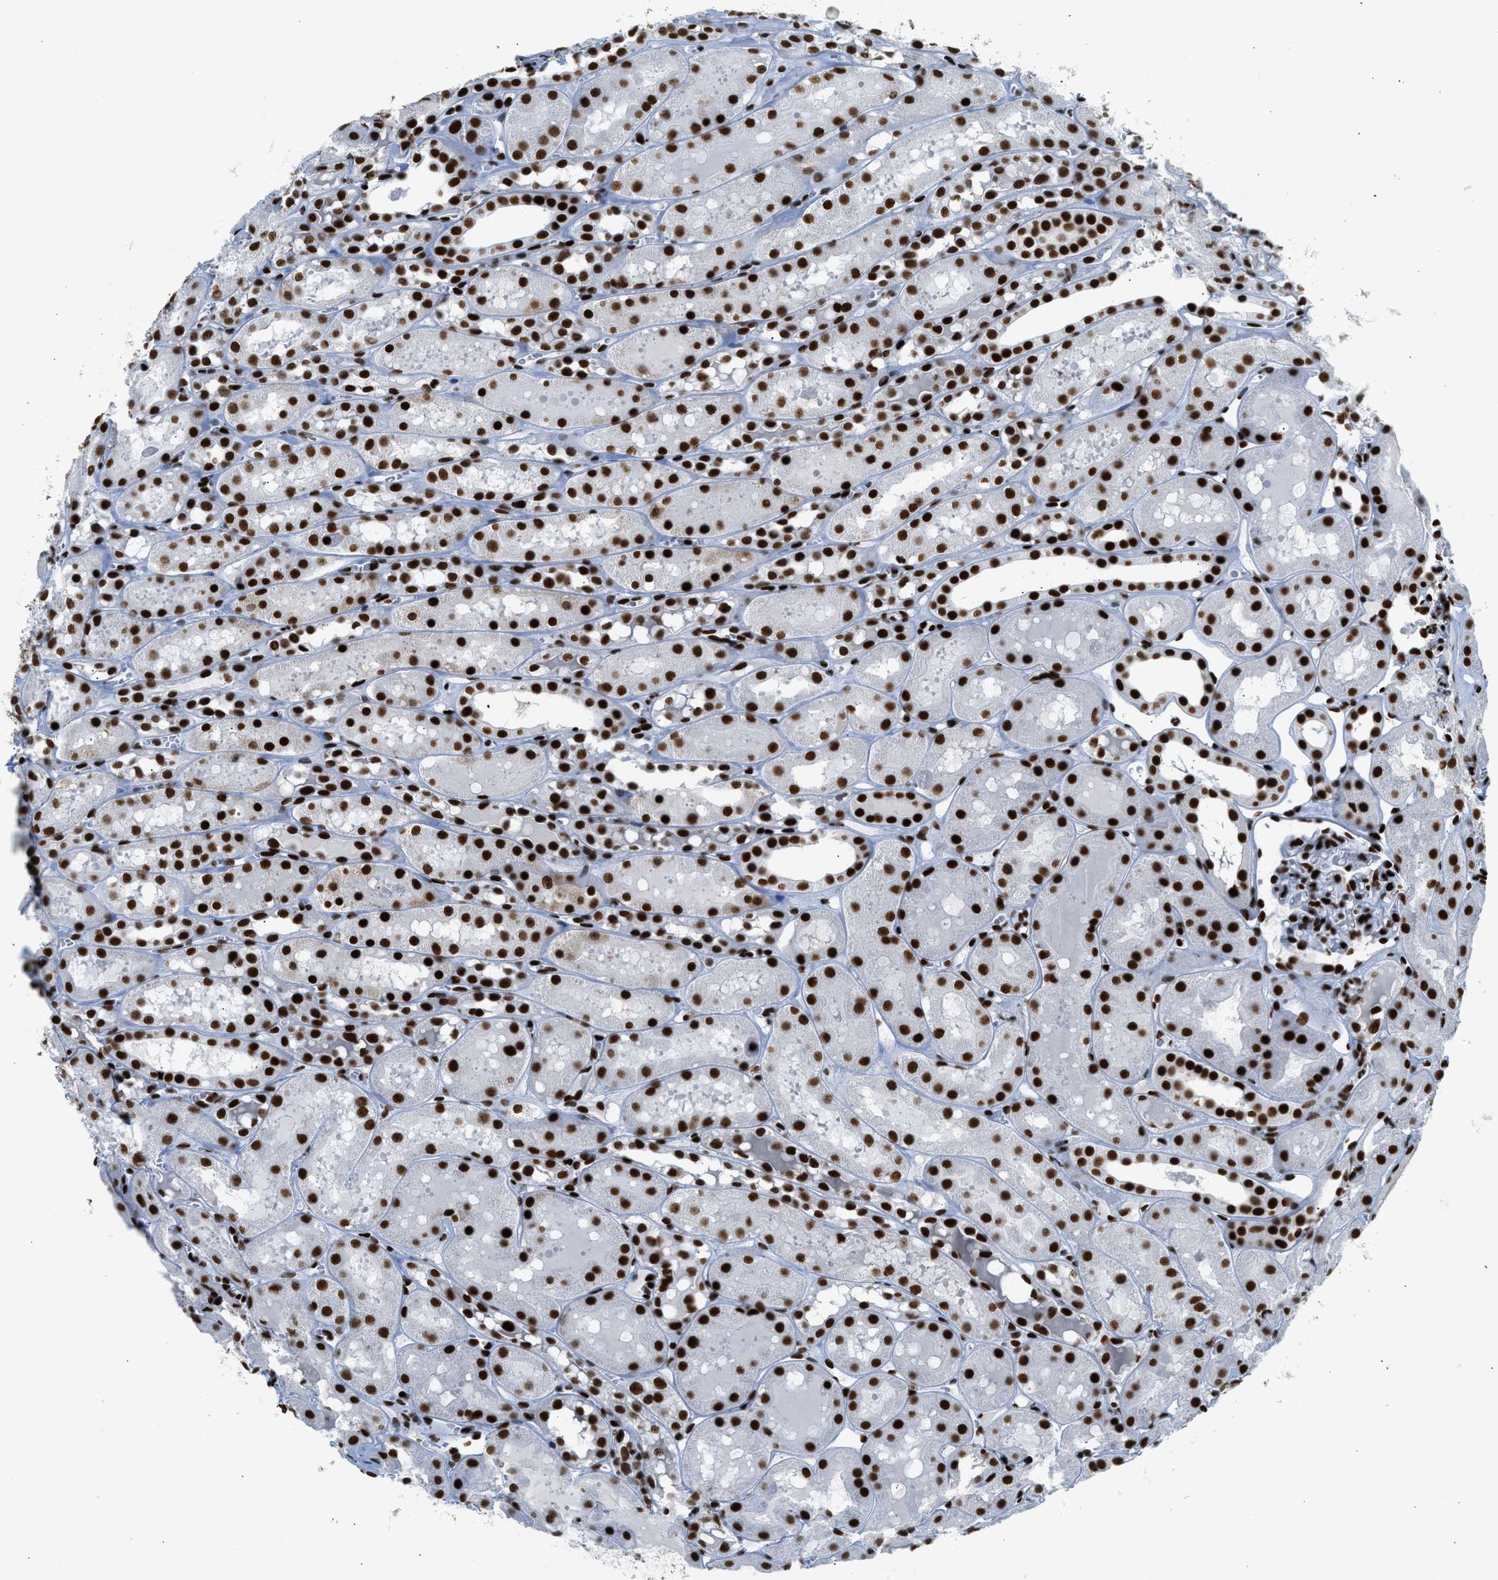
{"staining": {"intensity": "strong", "quantity": ">75%", "location": "nuclear"}, "tissue": "kidney", "cell_type": "Cells in glomeruli", "image_type": "normal", "snomed": [{"axis": "morphology", "description": "Normal tissue, NOS"}, {"axis": "topography", "description": "Kidney"}, {"axis": "topography", "description": "Urinary bladder"}], "caption": "Protein expression by immunohistochemistry reveals strong nuclear staining in about >75% of cells in glomeruli in benign kidney.", "gene": "PIF1", "patient": {"sex": "male", "age": 16}}